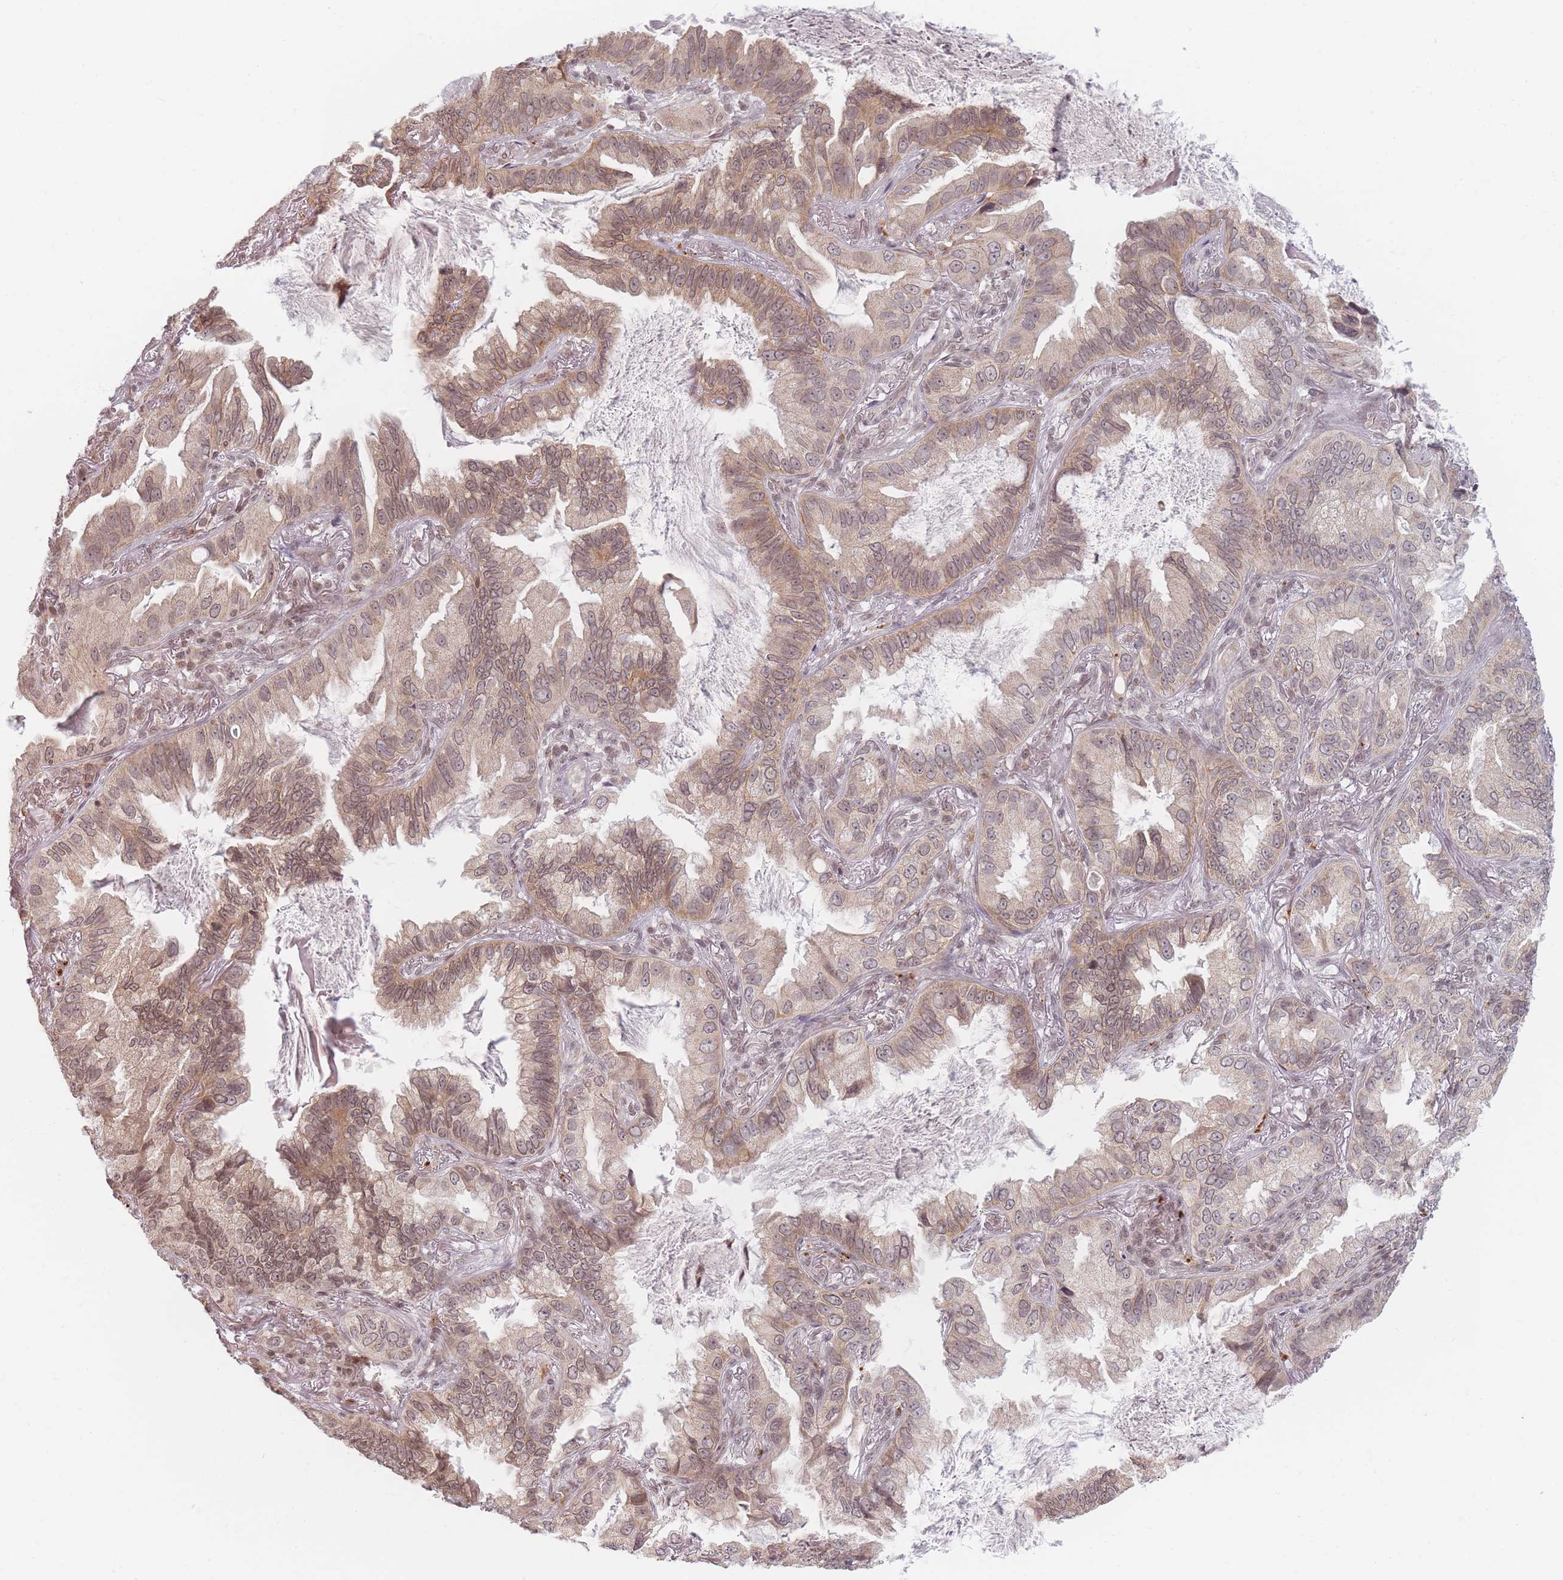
{"staining": {"intensity": "weak", "quantity": "25%-75%", "location": "cytoplasmic/membranous,nuclear"}, "tissue": "lung cancer", "cell_type": "Tumor cells", "image_type": "cancer", "snomed": [{"axis": "morphology", "description": "Adenocarcinoma, NOS"}, {"axis": "topography", "description": "Lung"}], "caption": "Approximately 25%-75% of tumor cells in lung adenocarcinoma demonstrate weak cytoplasmic/membranous and nuclear protein expression as visualized by brown immunohistochemical staining.", "gene": "SPATA45", "patient": {"sex": "female", "age": 69}}